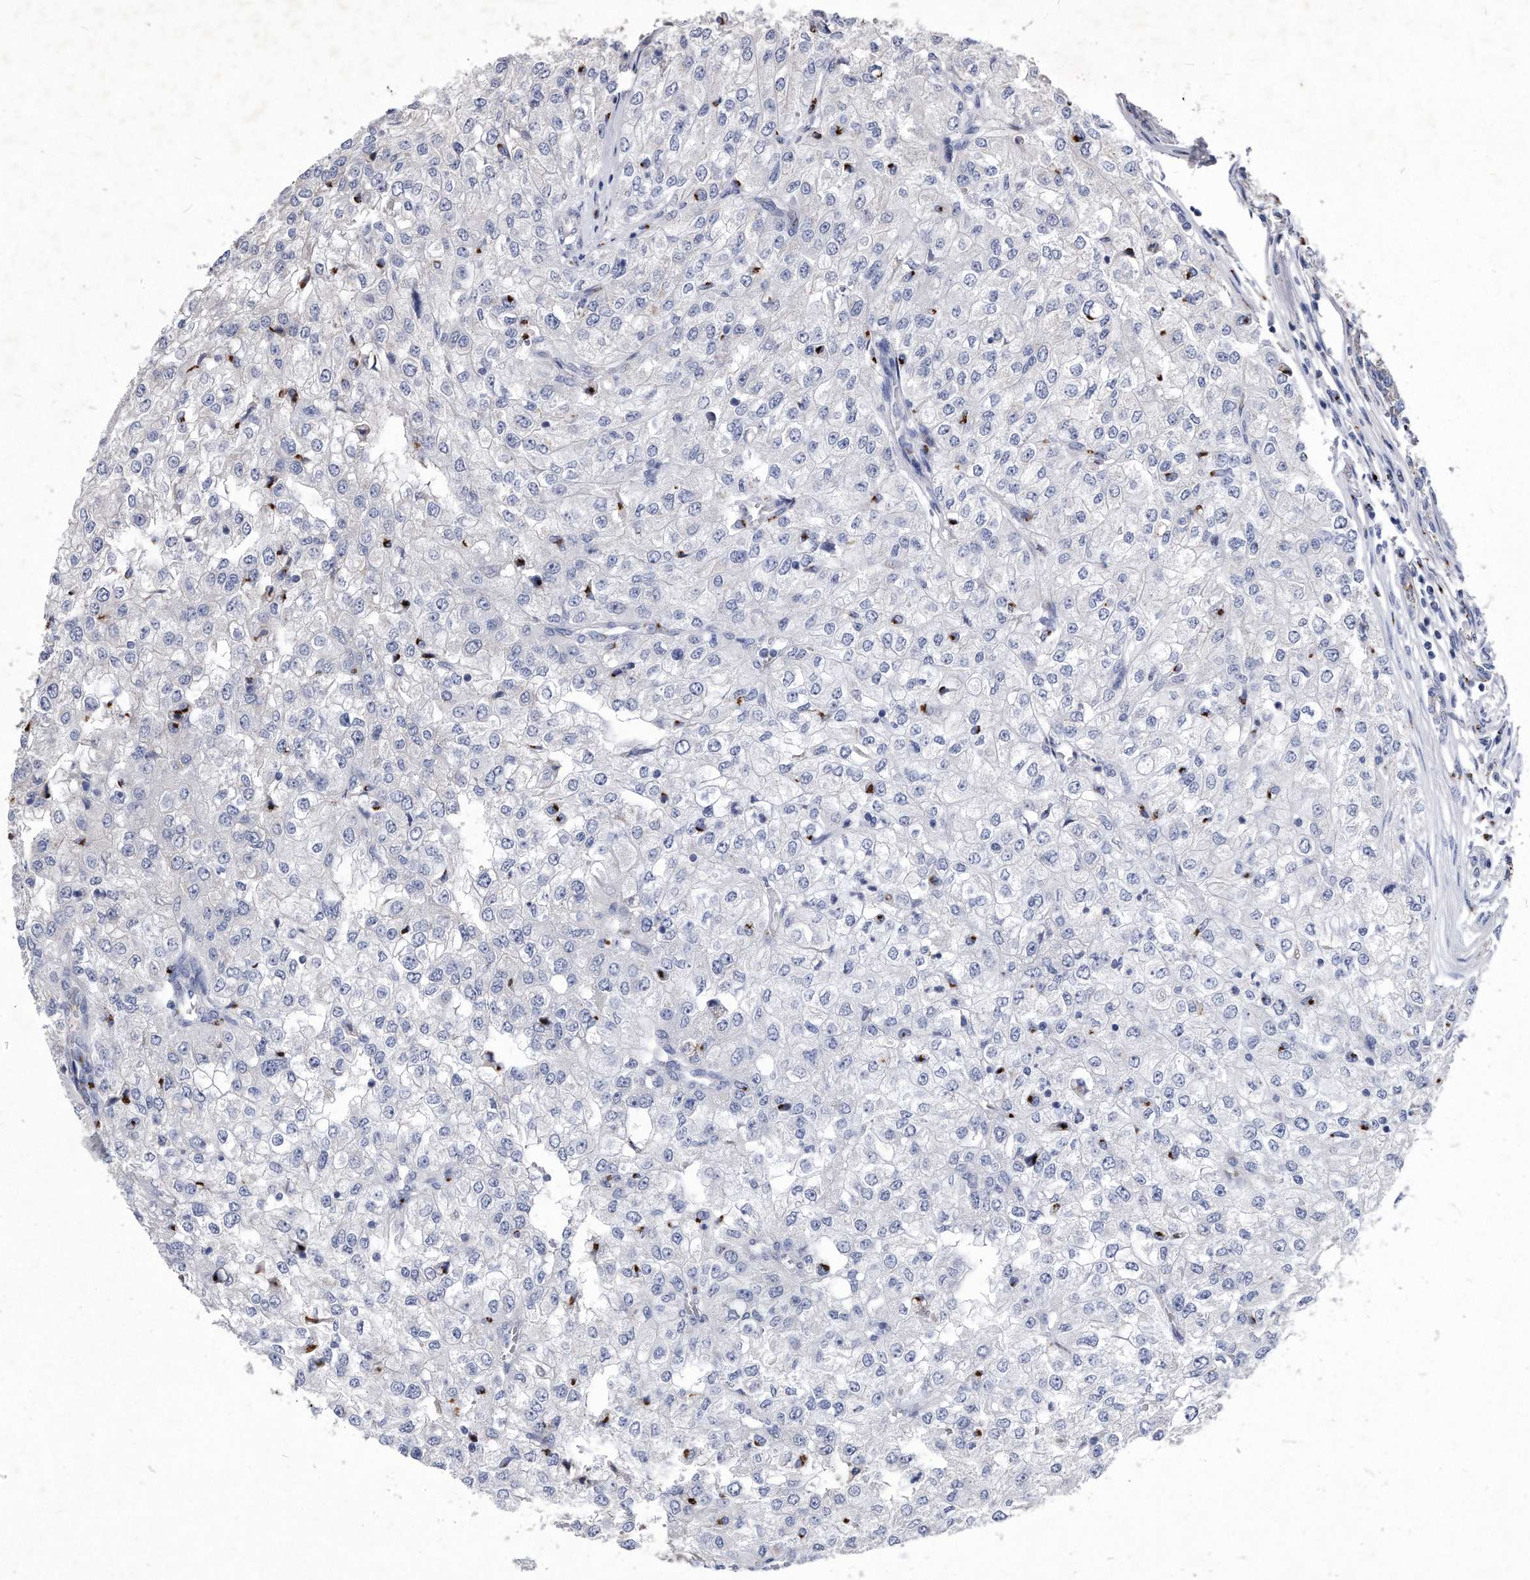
{"staining": {"intensity": "negative", "quantity": "none", "location": "none"}, "tissue": "renal cancer", "cell_type": "Tumor cells", "image_type": "cancer", "snomed": [{"axis": "morphology", "description": "Adenocarcinoma, NOS"}, {"axis": "topography", "description": "Kidney"}], "caption": "The image shows no significant staining in tumor cells of renal cancer. (DAB immunohistochemistry (IHC), high magnification).", "gene": "MGAT4A", "patient": {"sex": "female", "age": 54}}